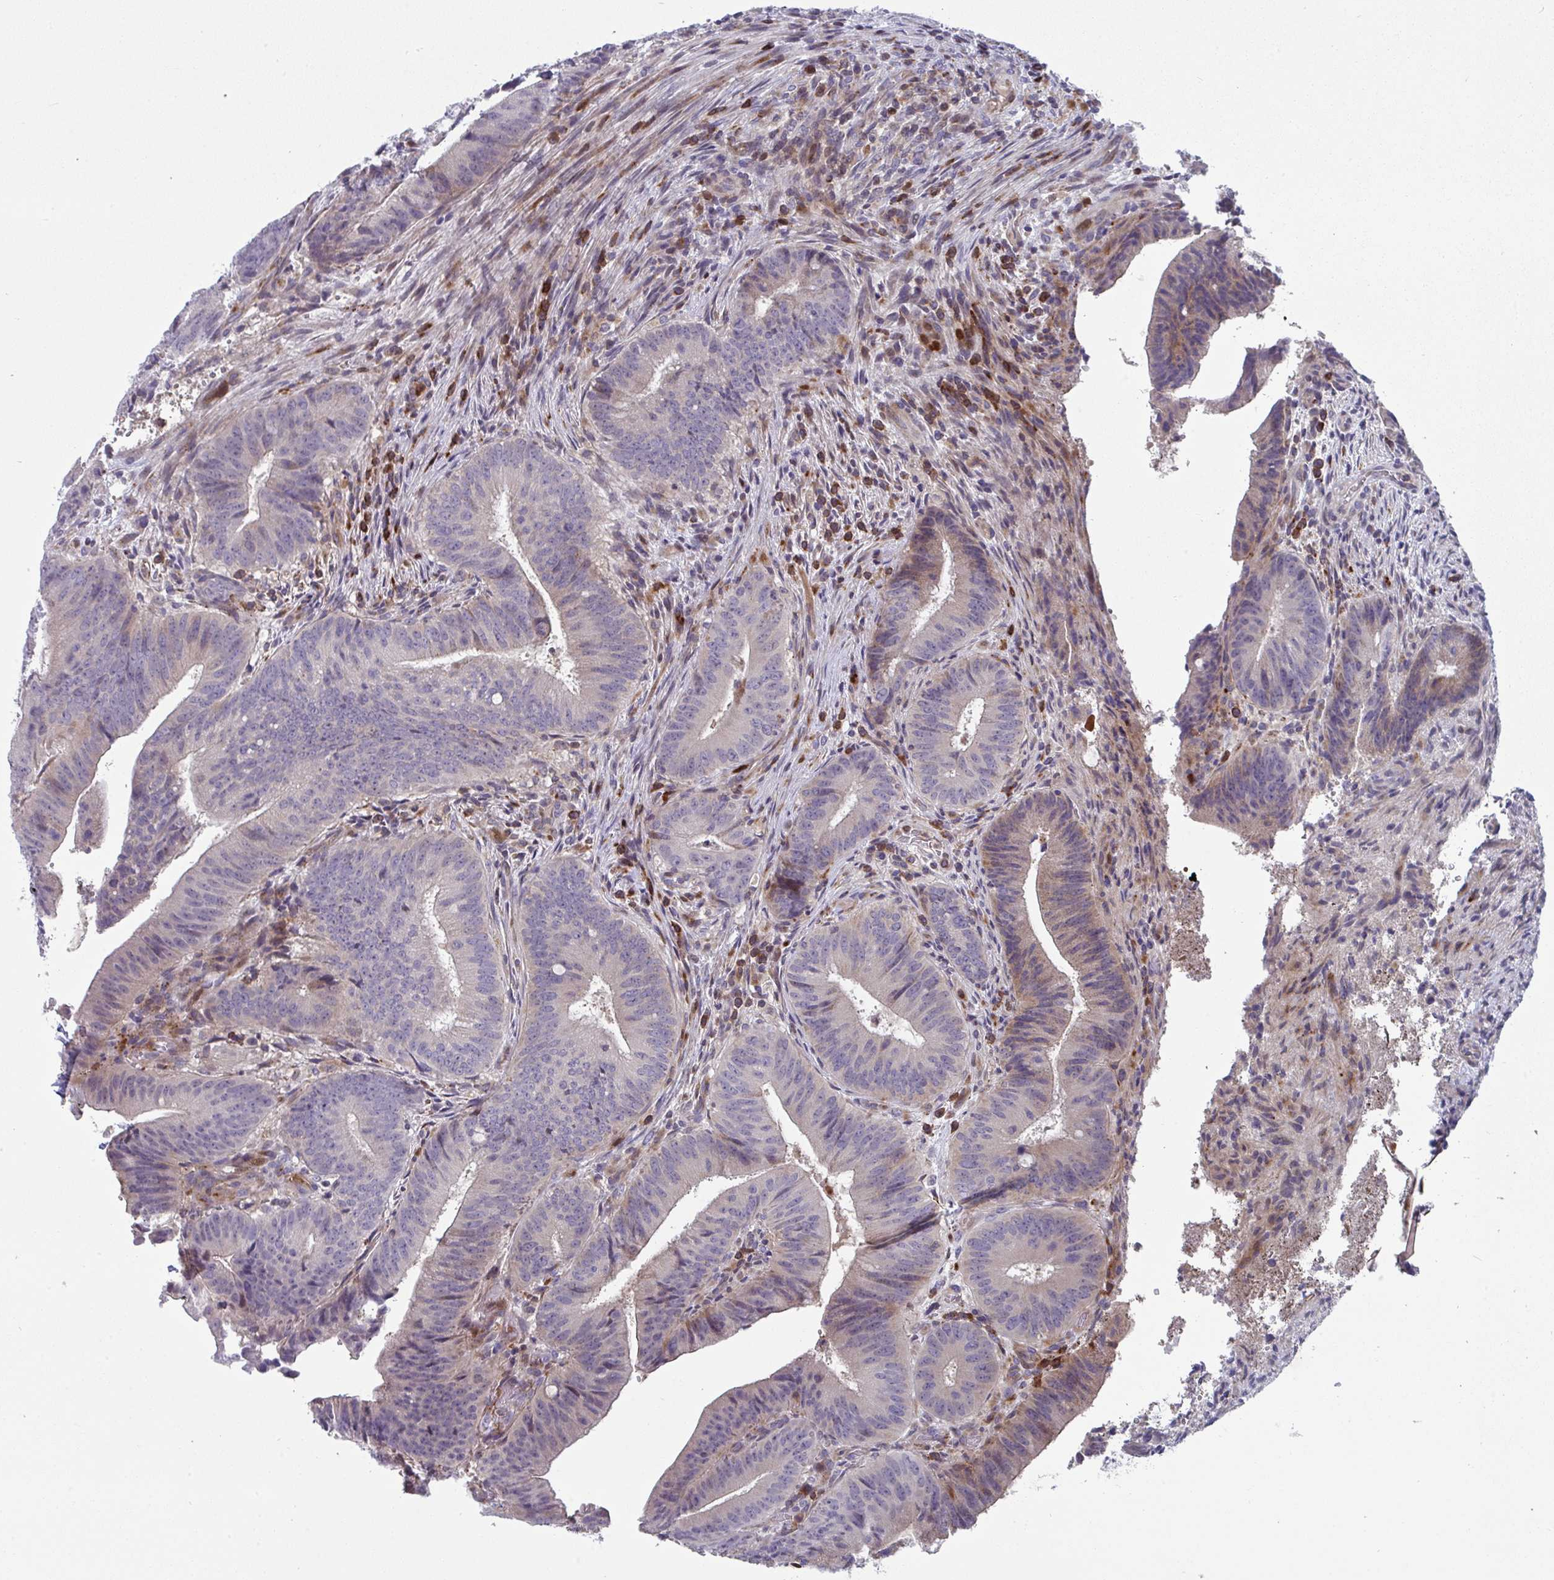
{"staining": {"intensity": "weak", "quantity": "<25%", "location": "cytoplasmic/membranous"}, "tissue": "colorectal cancer", "cell_type": "Tumor cells", "image_type": "cancer", "snomed": [{"axis": "morphology", "description": "Adenocarcinoma, NOS"}, {"axis": "topography", "description": "Colon"}], "caption": "Tumor cells are negative for brown protein staining in colorectal cancer (adenocarcinoma).", "gene": "AOC2", "patient": {"sex": "female", "age": 43}}